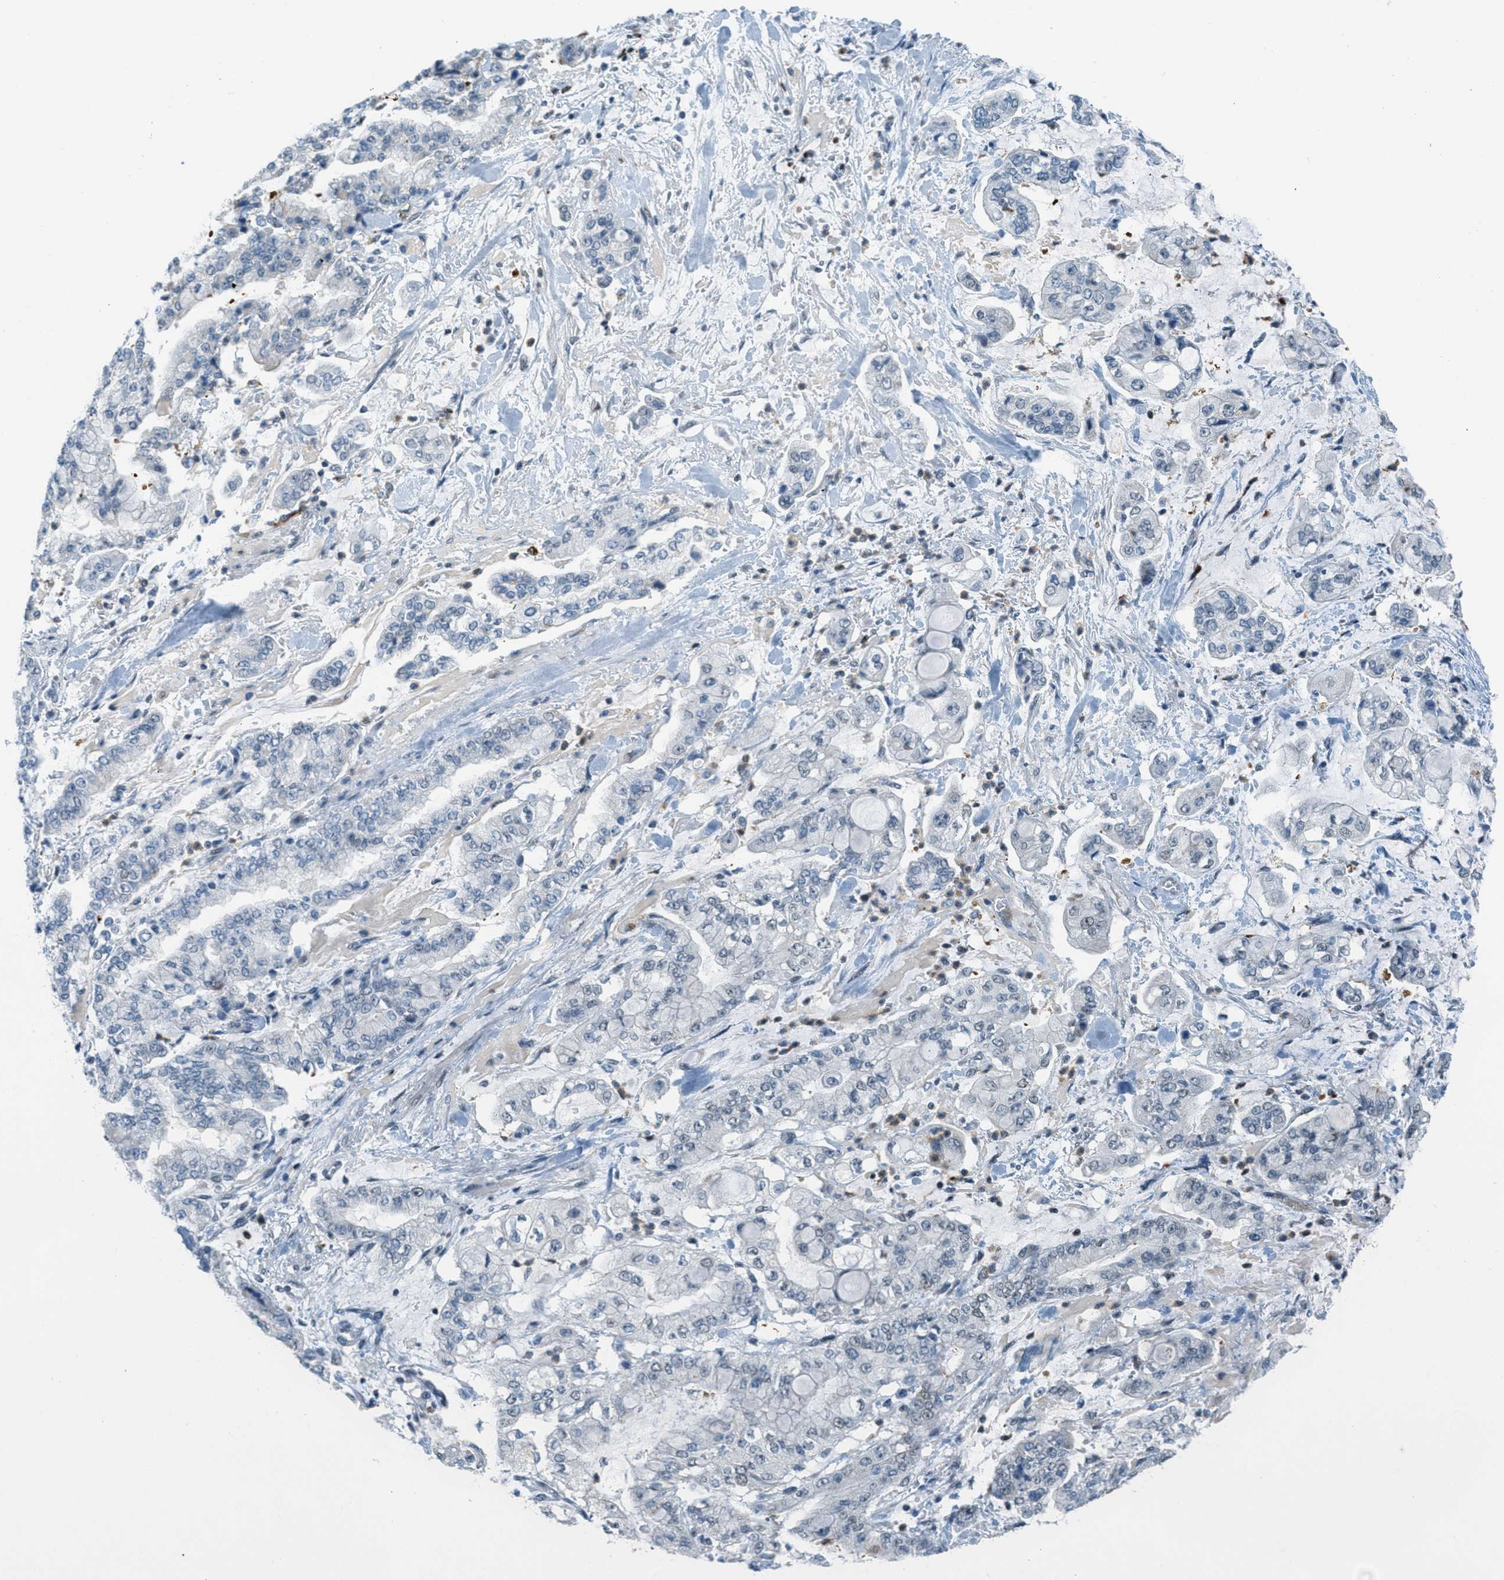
{"staining": {"intensity": "negative", "quantity": "none", "location": "none"}, "tissue": "stomach cancer", "cell_type": "Tumor cells", "image_type": "cancer", "snomed": [{"axis": "morphology", "description": "Normal tissue, NOS"}, {"axis": "morphology", "description": "Adenocarcinoma, NOS"}, {"axis": "topography", "description": "Stomach, upper"}, {"axis": "topography", "description": "Stomach"}], "caption": "DAB (3,3'-diaminobenzidine) immunohistochemical staining of stomach cancer (adenocarcinoma) reveals no significant staining in tumor cells.", "gene": "FYN", "patient": {"sex": "male", "age": 76}}